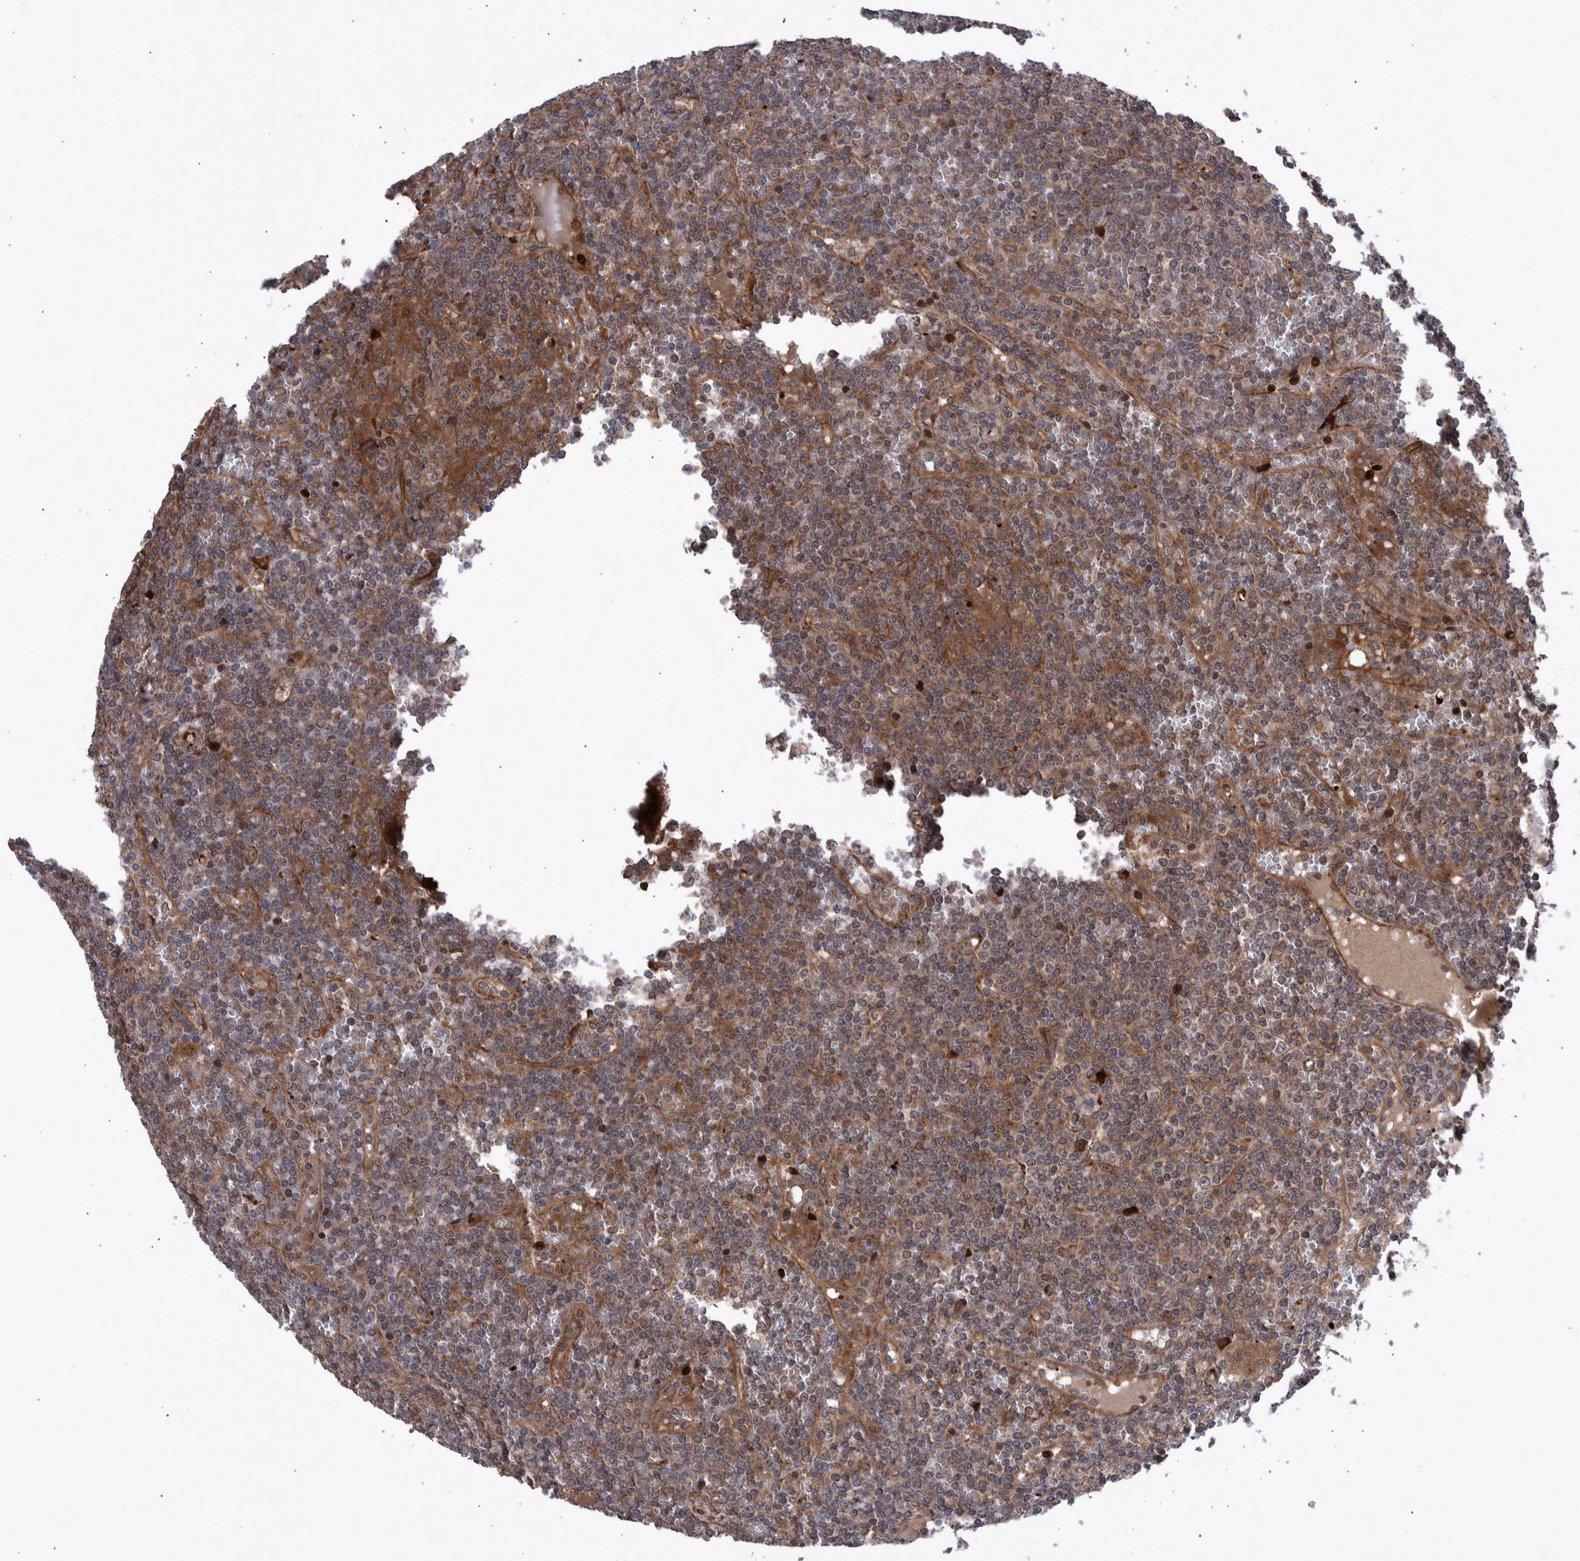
{"staining": {"intensity": "weak", "quantity": ">75%", "location": "cytoplasmic/membranous"}, "tissue": "lymphoma", "cell_type": "Tumor cells", "image_type": "cancer", "snomed": [{"axis": "morphology", "description": "Malignant lymphoma, non-Hodgkin's type, Low grade"}, {"axis": "topography", "description": "Spleen"}], "caption": "High-power microscopy captured an immunohistochemistry (IHC) histopathology image of malignant lymphoma, non-Hodgkin's type (low-grade), revealing weak cytoplasmic/membranous staining in approximately >75% of tumor cells. Ihc stains the protein in brown and the nuclei are stained blue.", "gene": "SHISA6", "patient": {"sex": "female", "age": 19}}